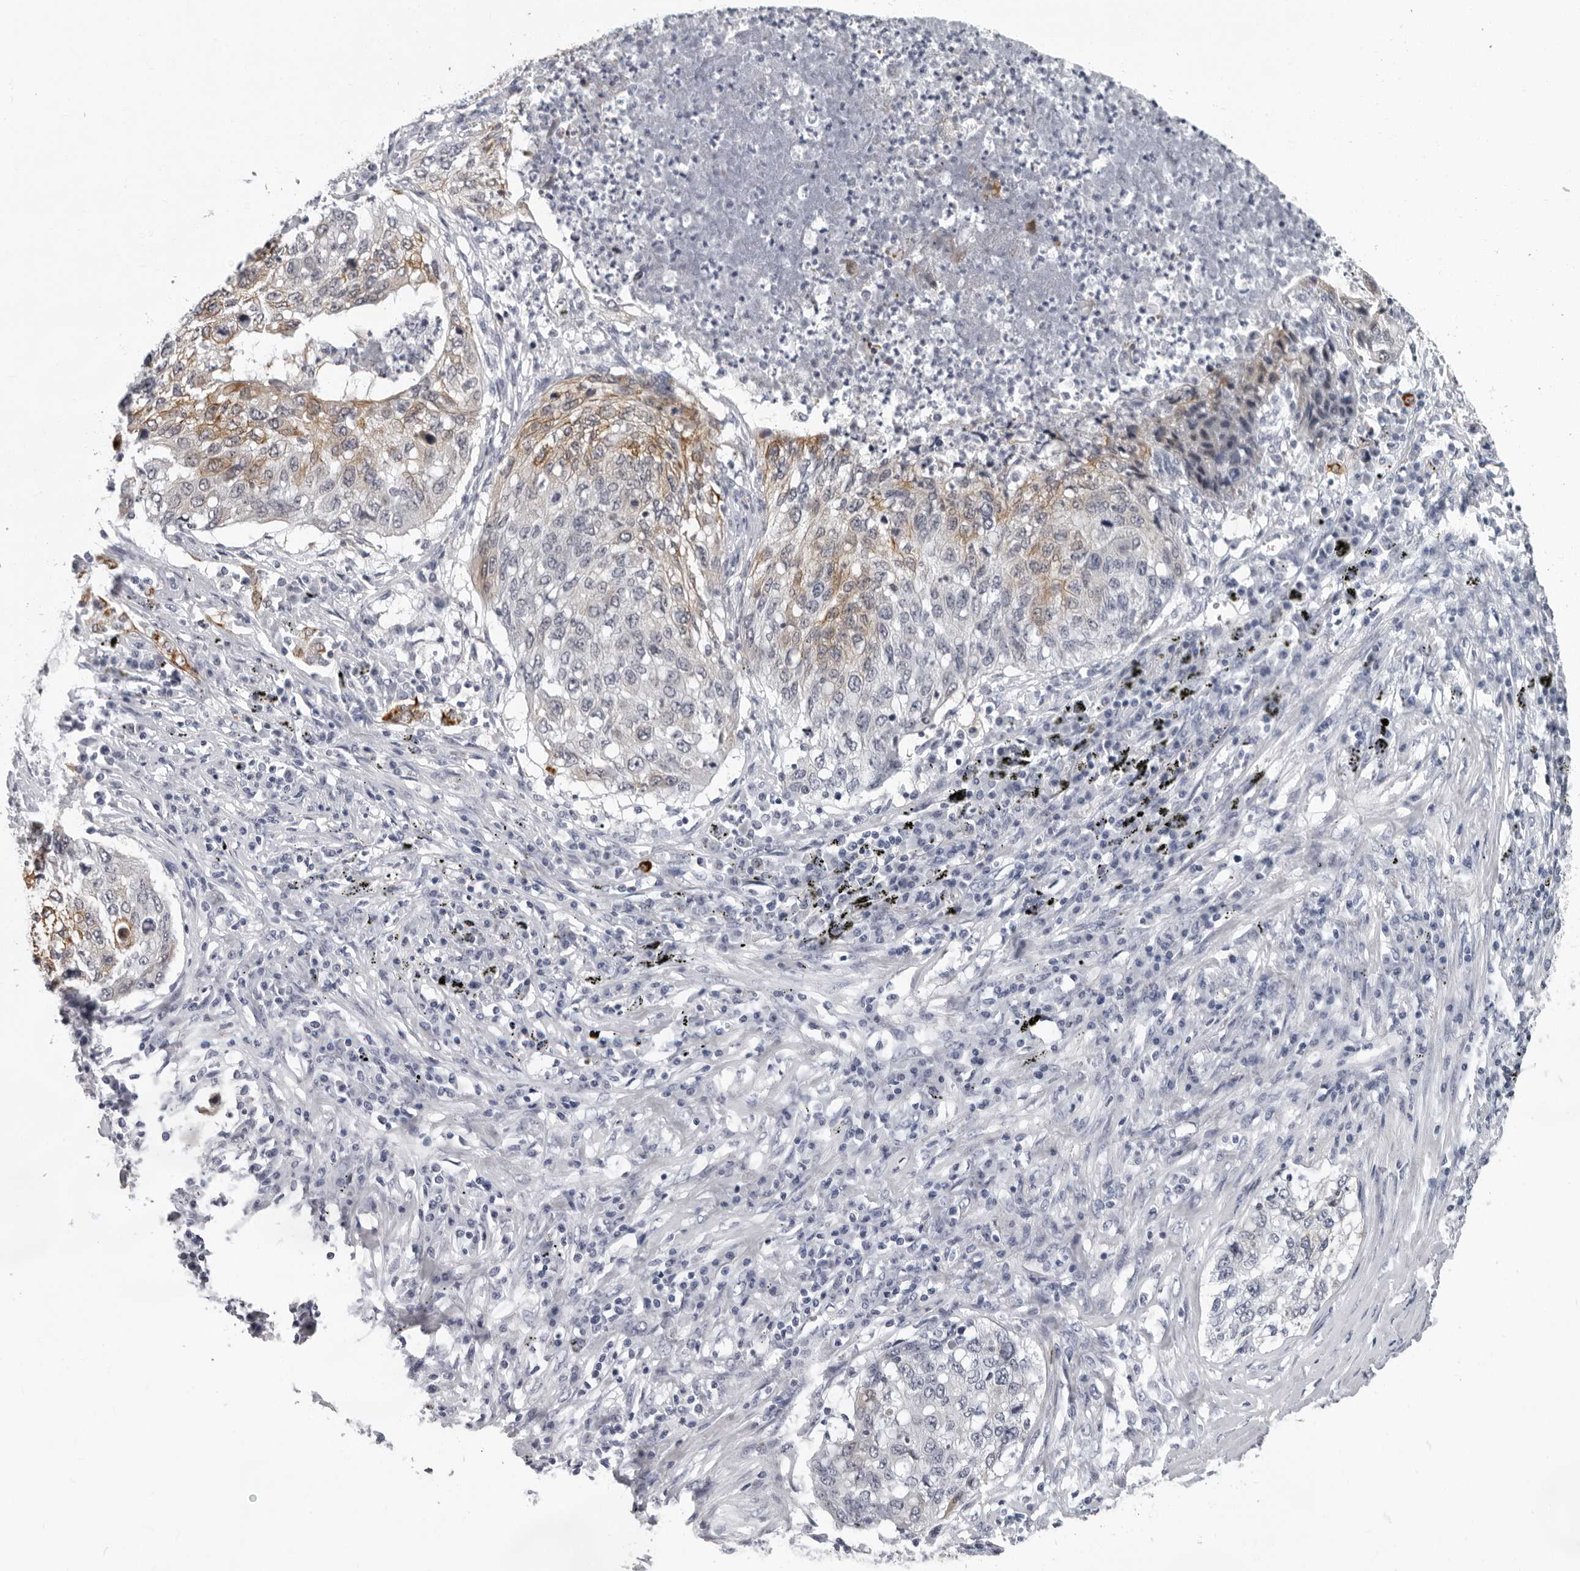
{"staining": {"intensity": "weak", "quantity": "25%-75%", "location": "cytoplasmic/membranous"}, "tissue": "lung cancer", "cell_type": "Tumor cells", "image_type": "cancer", "snomed": [{"axis": "morphology", "description": "Squamous cell carcinoma, NOS"}, {"axis": "topography", "description": "Lung"}], "caption": "This histopathology image demonstrates IHC staining of squamous cell carcinoma (lung), with low weak cytoplasmic/membranous staining in about 25%-75% of tumor cells.", "gene": "CCDC28B", "patient": {"sex": "female", "age": 63}}